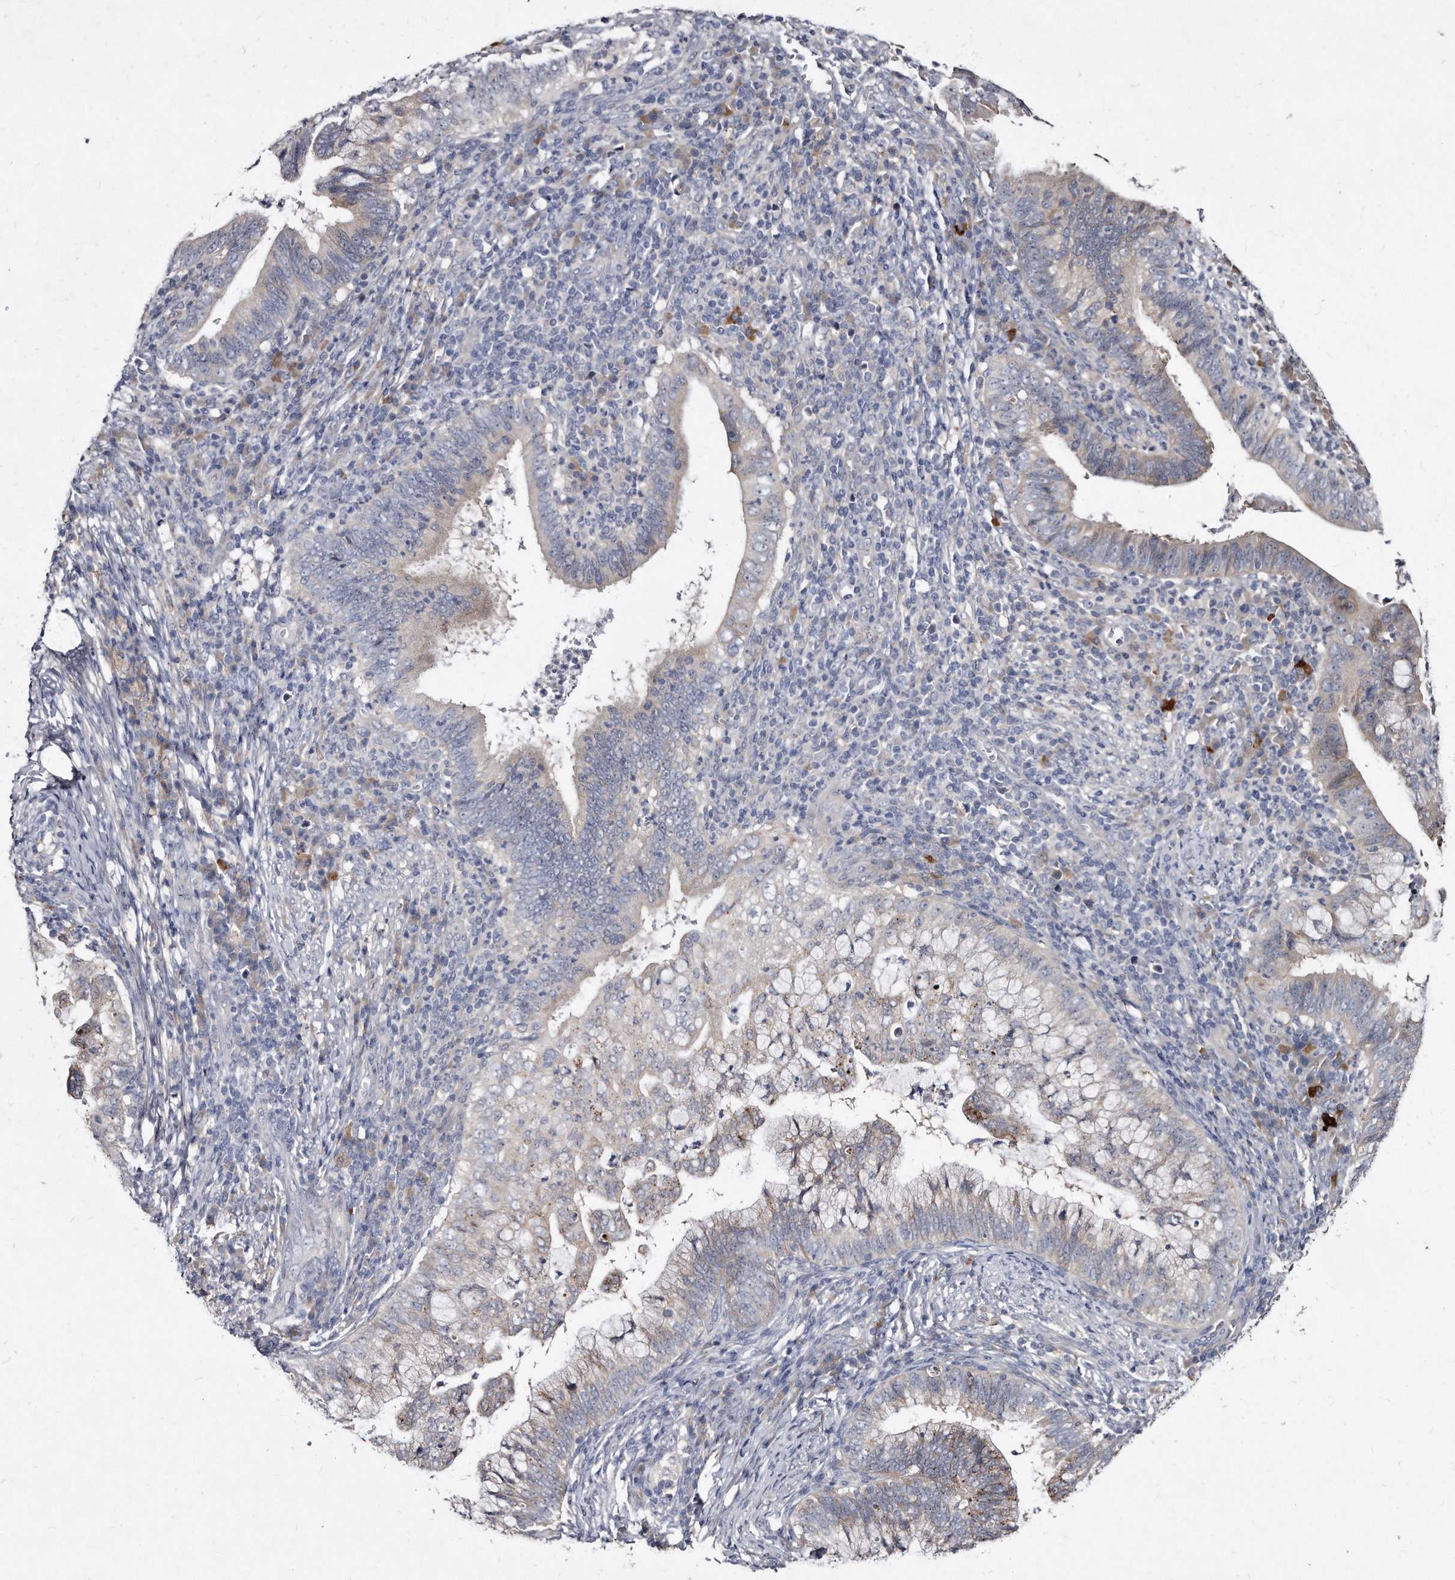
{"staining": {"intensity": "weak", "quantity": "25%-75%", "location": "cytoplasmic/membranous"}, "tissue": "cervical cancer", "cell_type": "Tumor cells", "image_type": "cancer", "snomed": [{"axis": "morphology", "description": "Adenocarcinoma, NOS"}, {"axis": "topography", "description": "Cervix"}], "caption": "A micrograph of adenocarcinoma (cervical) stained for a protein demonstrates weak cytoplasmic/membranous brown staining in tumor cells.", "gene": "KLHDC3", "patient": {"sex": "female", "age": 36}}